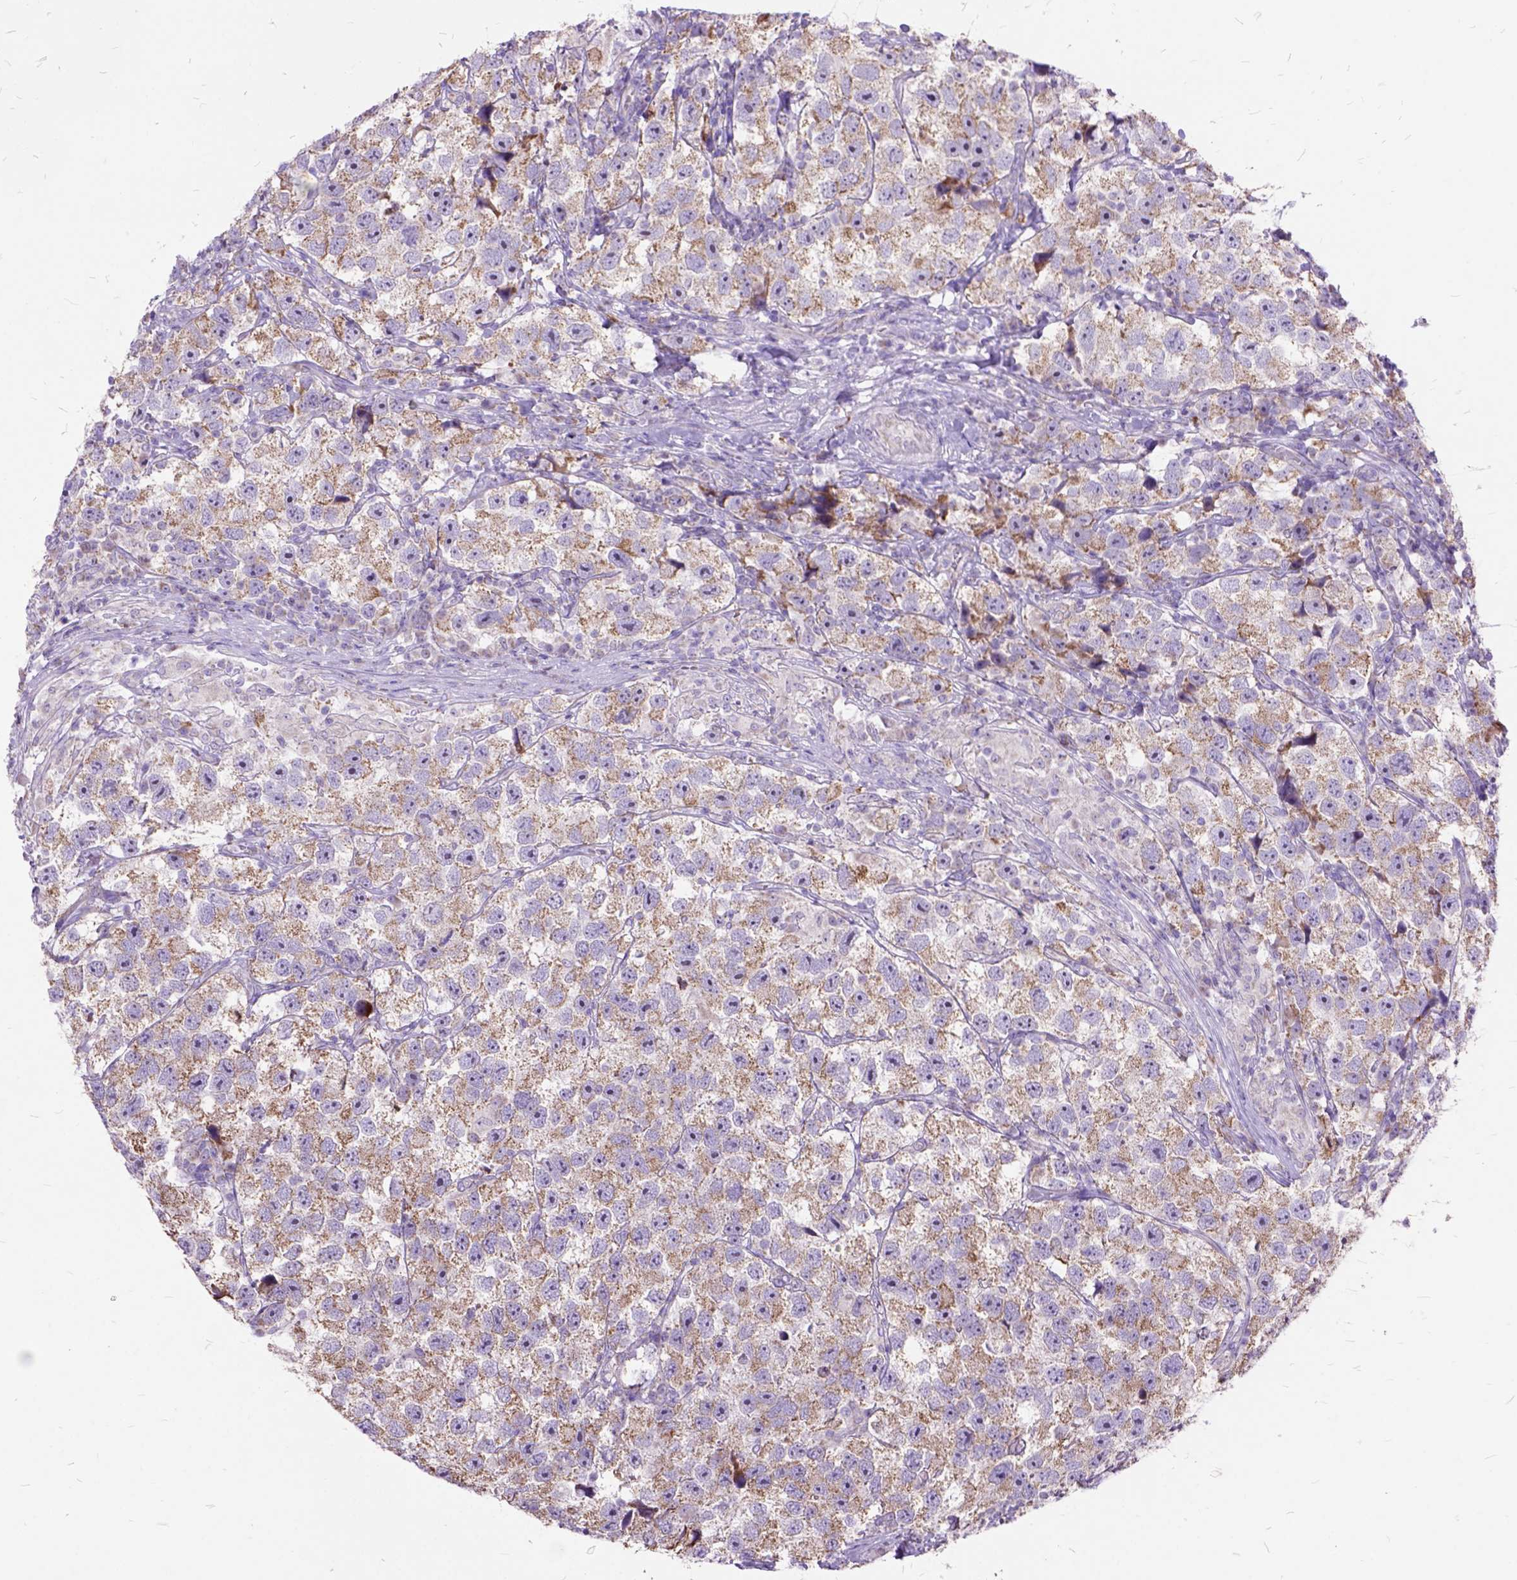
{"staining": {"intensity": "weak", "quantity": ">75%", "location": "cytoplasmic/membranous"}, "tissue": "testis cancer", "cell_type": "Tumor cells", "image_type": "cancer", "snomed": [{"axis": "morphology", "description": "Seminoma, NOS"}, {"axis": "topography", "description": "Testis"}], "caption": "Immunohistochemistry (IHC) photomicrograph of neoplastic tissue: testis cancer (seminoma) stained using immunohistochemistry reveals low levels of weak protein expression localized specifically in the cytoplasmic/membranous of tumor cells, appearing as a cytoplasmic/membranous brown color.", "gene": "CTAG2", "patient": {"sex": "male", "age": 26}}